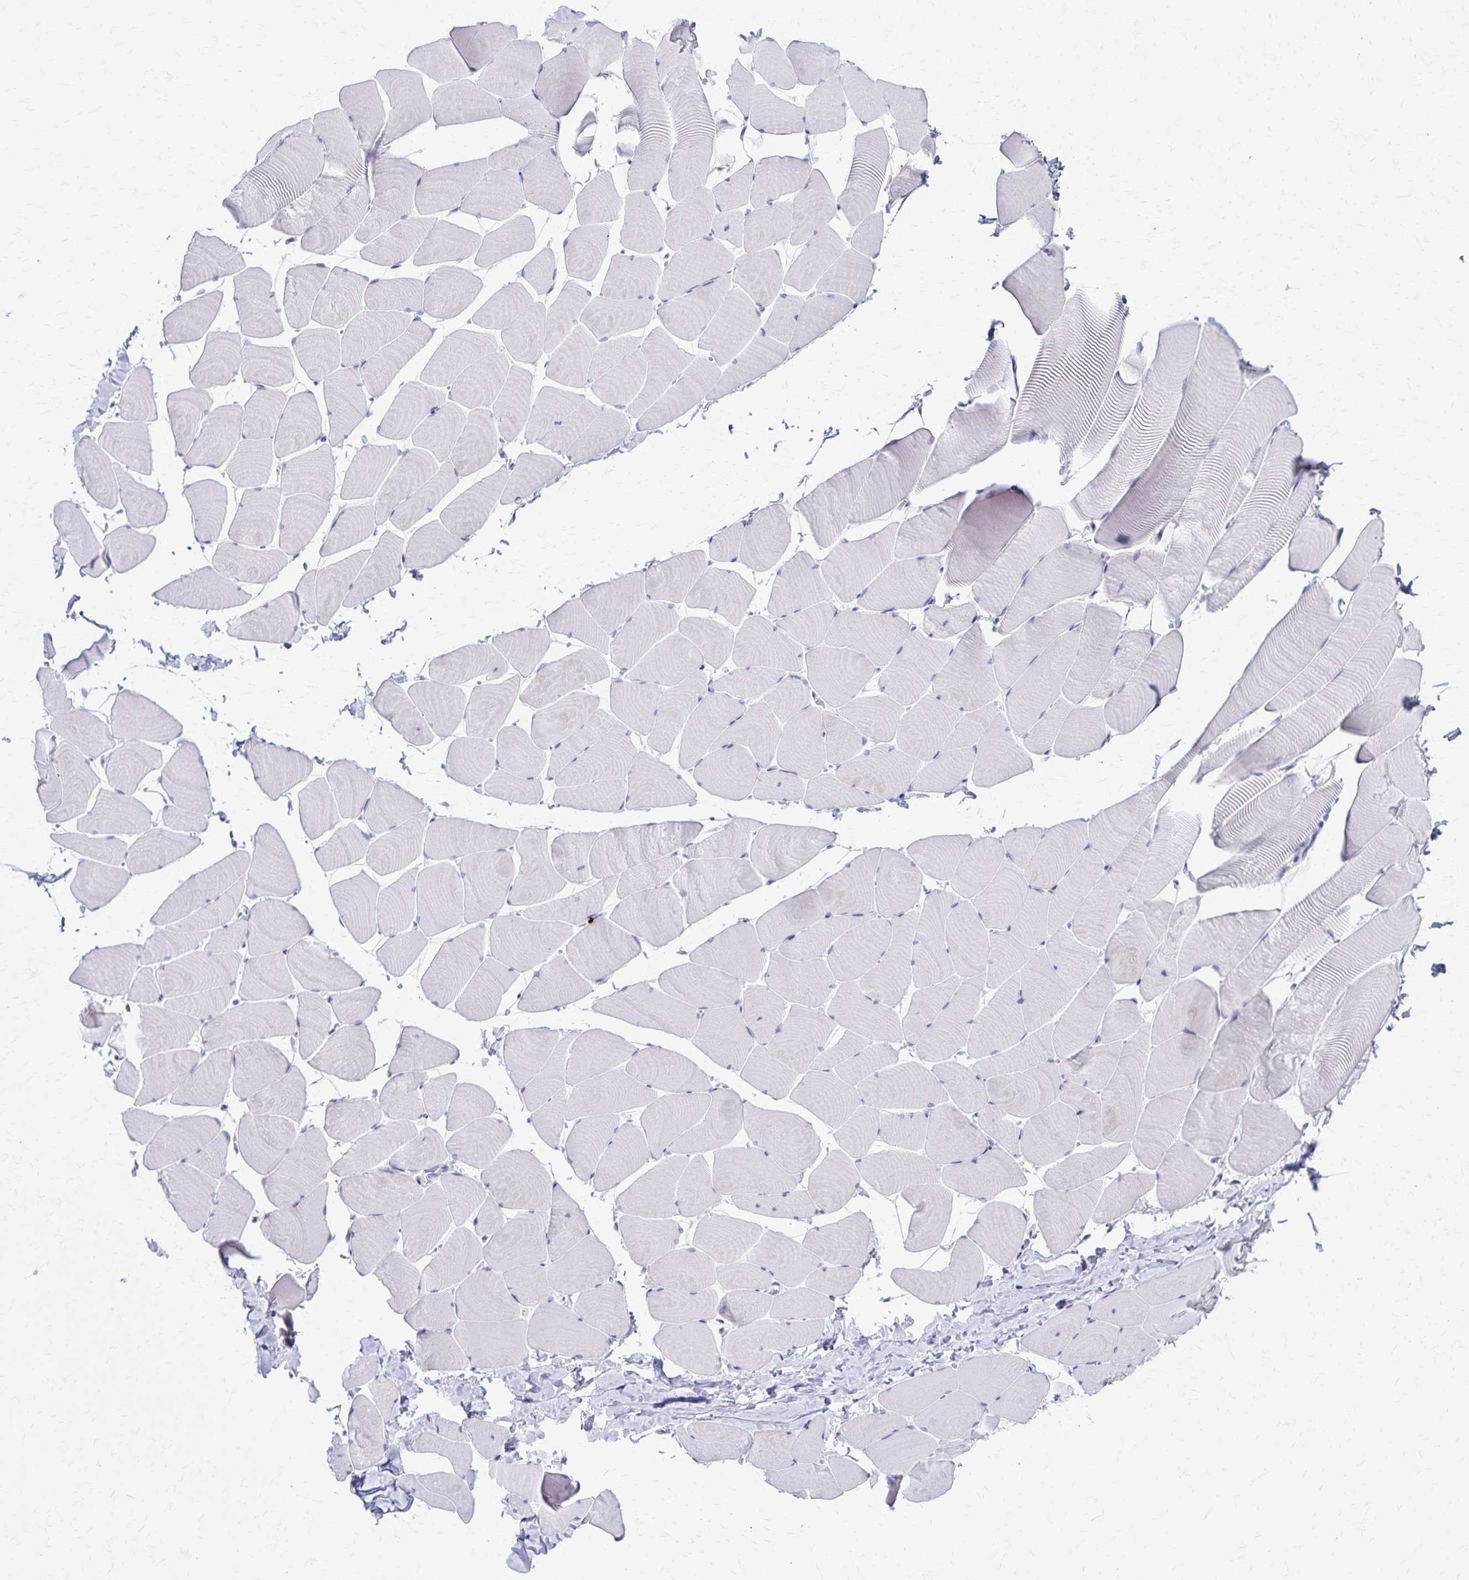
{"staining": {"intensity": "negative", "quantity": "none", "location": "none"}, "tissue": "skeletal muscle", "cell_type": "Myocytes", "image_type": "normal", "snomed": [{"axis": "morphology", "description": "Normal tissue, NOS"}, {"axis": "topography", "description": "Skeletal muscle"}], "caption": "Immunohistochemistry (IHC) histopathology image of unremarkable skeletal muscle: human skeletal muscle stained with DAB exhibits no significant protein expression in myocytes.", "gene": "TMEM60", "patient": {"sex": "male", "age": 25}}